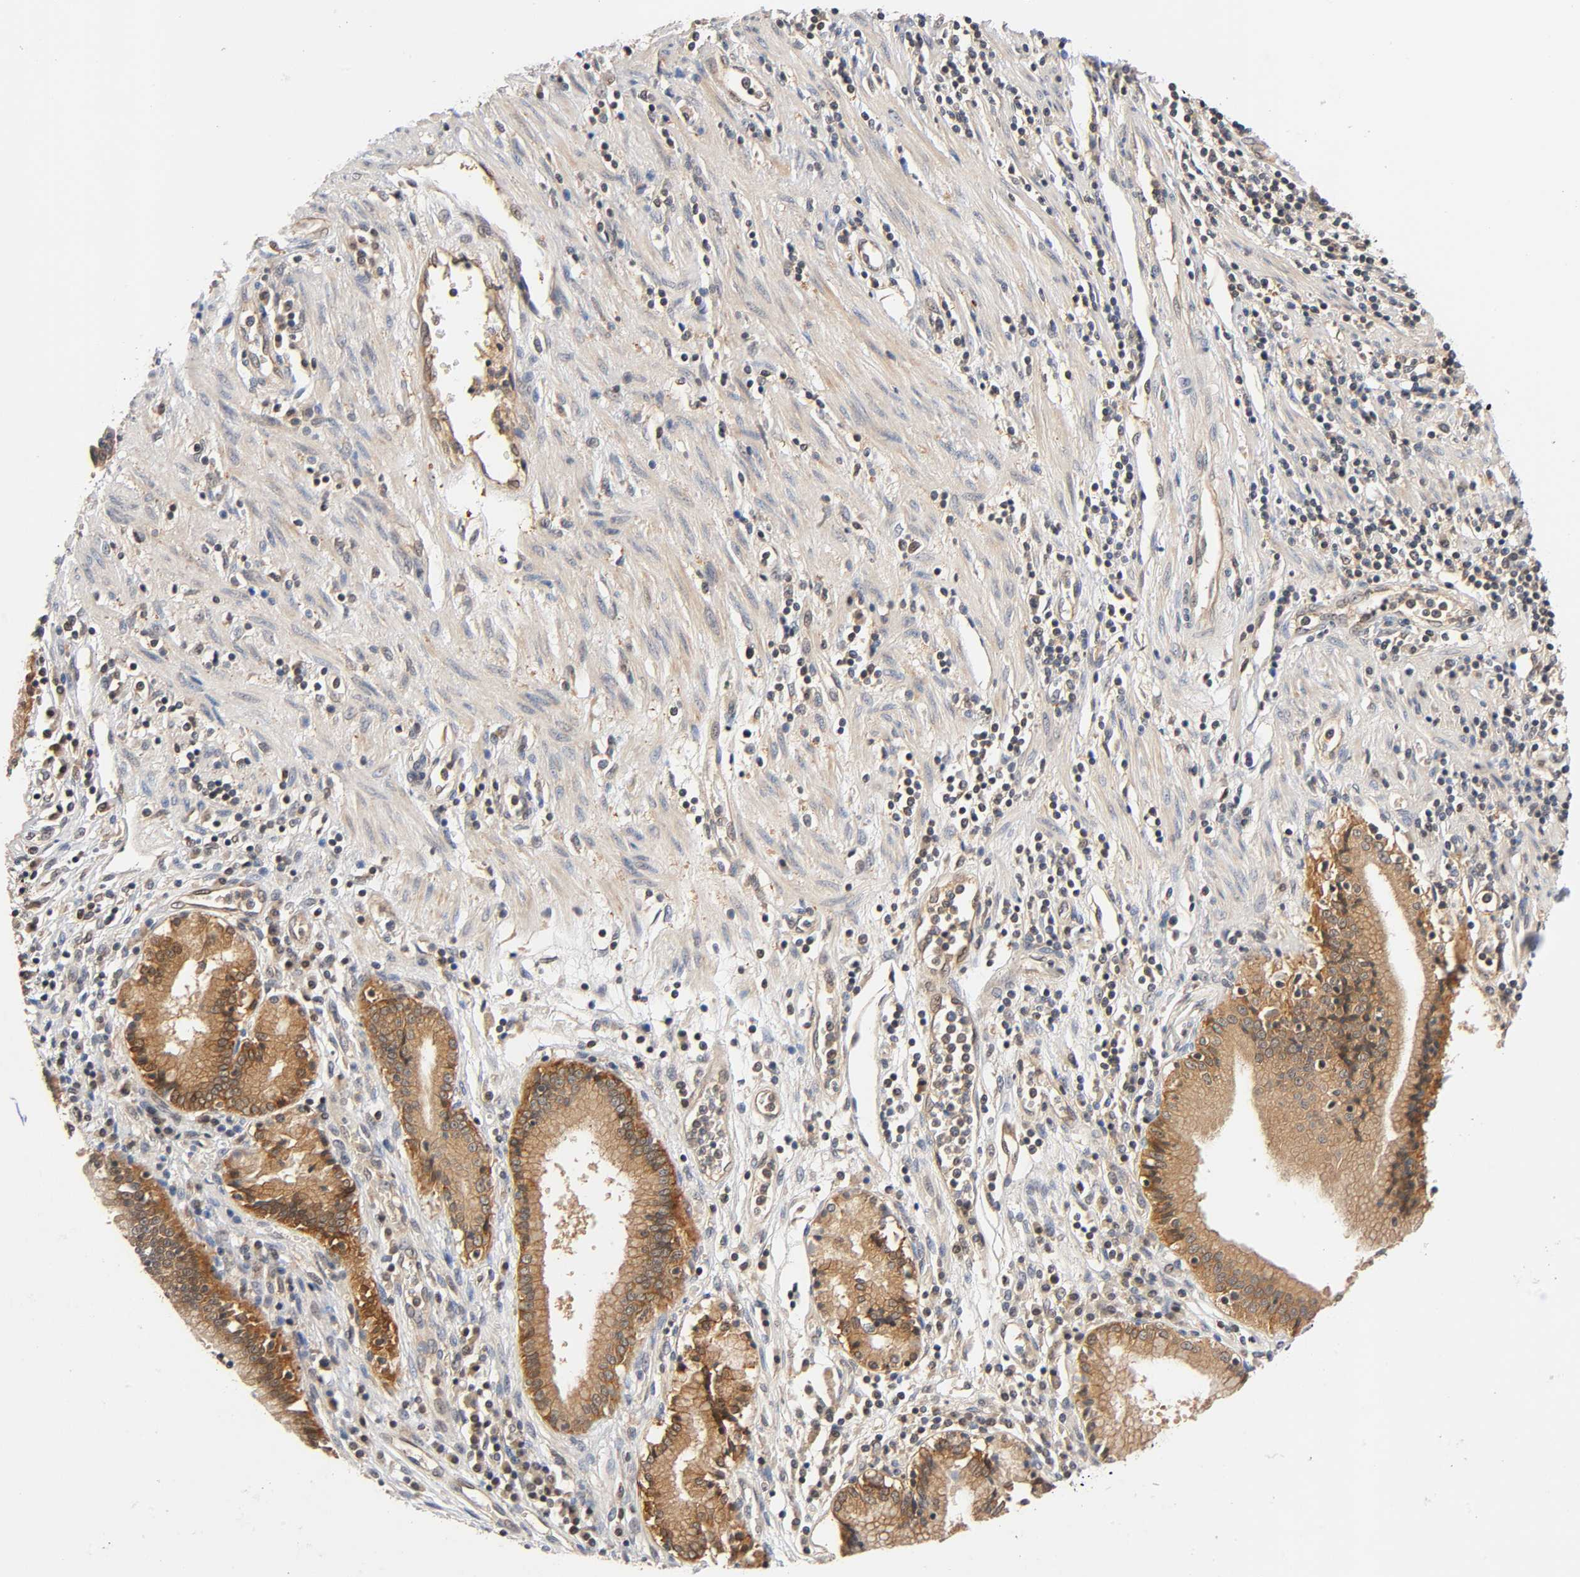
{"staining": {"intensity": "moderate", "quantity": ">75%", "location": "cytoplasmic/membranous"}, "tissue": "pancreatic cancer", "cell_type": "Tumor cells", "image_type": "cancer", "snomed": [{"axis": "morphology", "description": "Adenocarcinoma, NOS"}, {"axis": "topography", "description": "Pancreas"}], "caption": "Immunohistochemical staining of human pancreatic cancer shows medium levels of moderate cytoplasmic/membranous expression in approximately >75% of tumor cells. (Stains: DAB in brown, nuclei in blue, Microscopy: brightfield microscopy at high magnification).", "gene": "PRKAB1", "patient": {"sex": "female", "age": 48}}